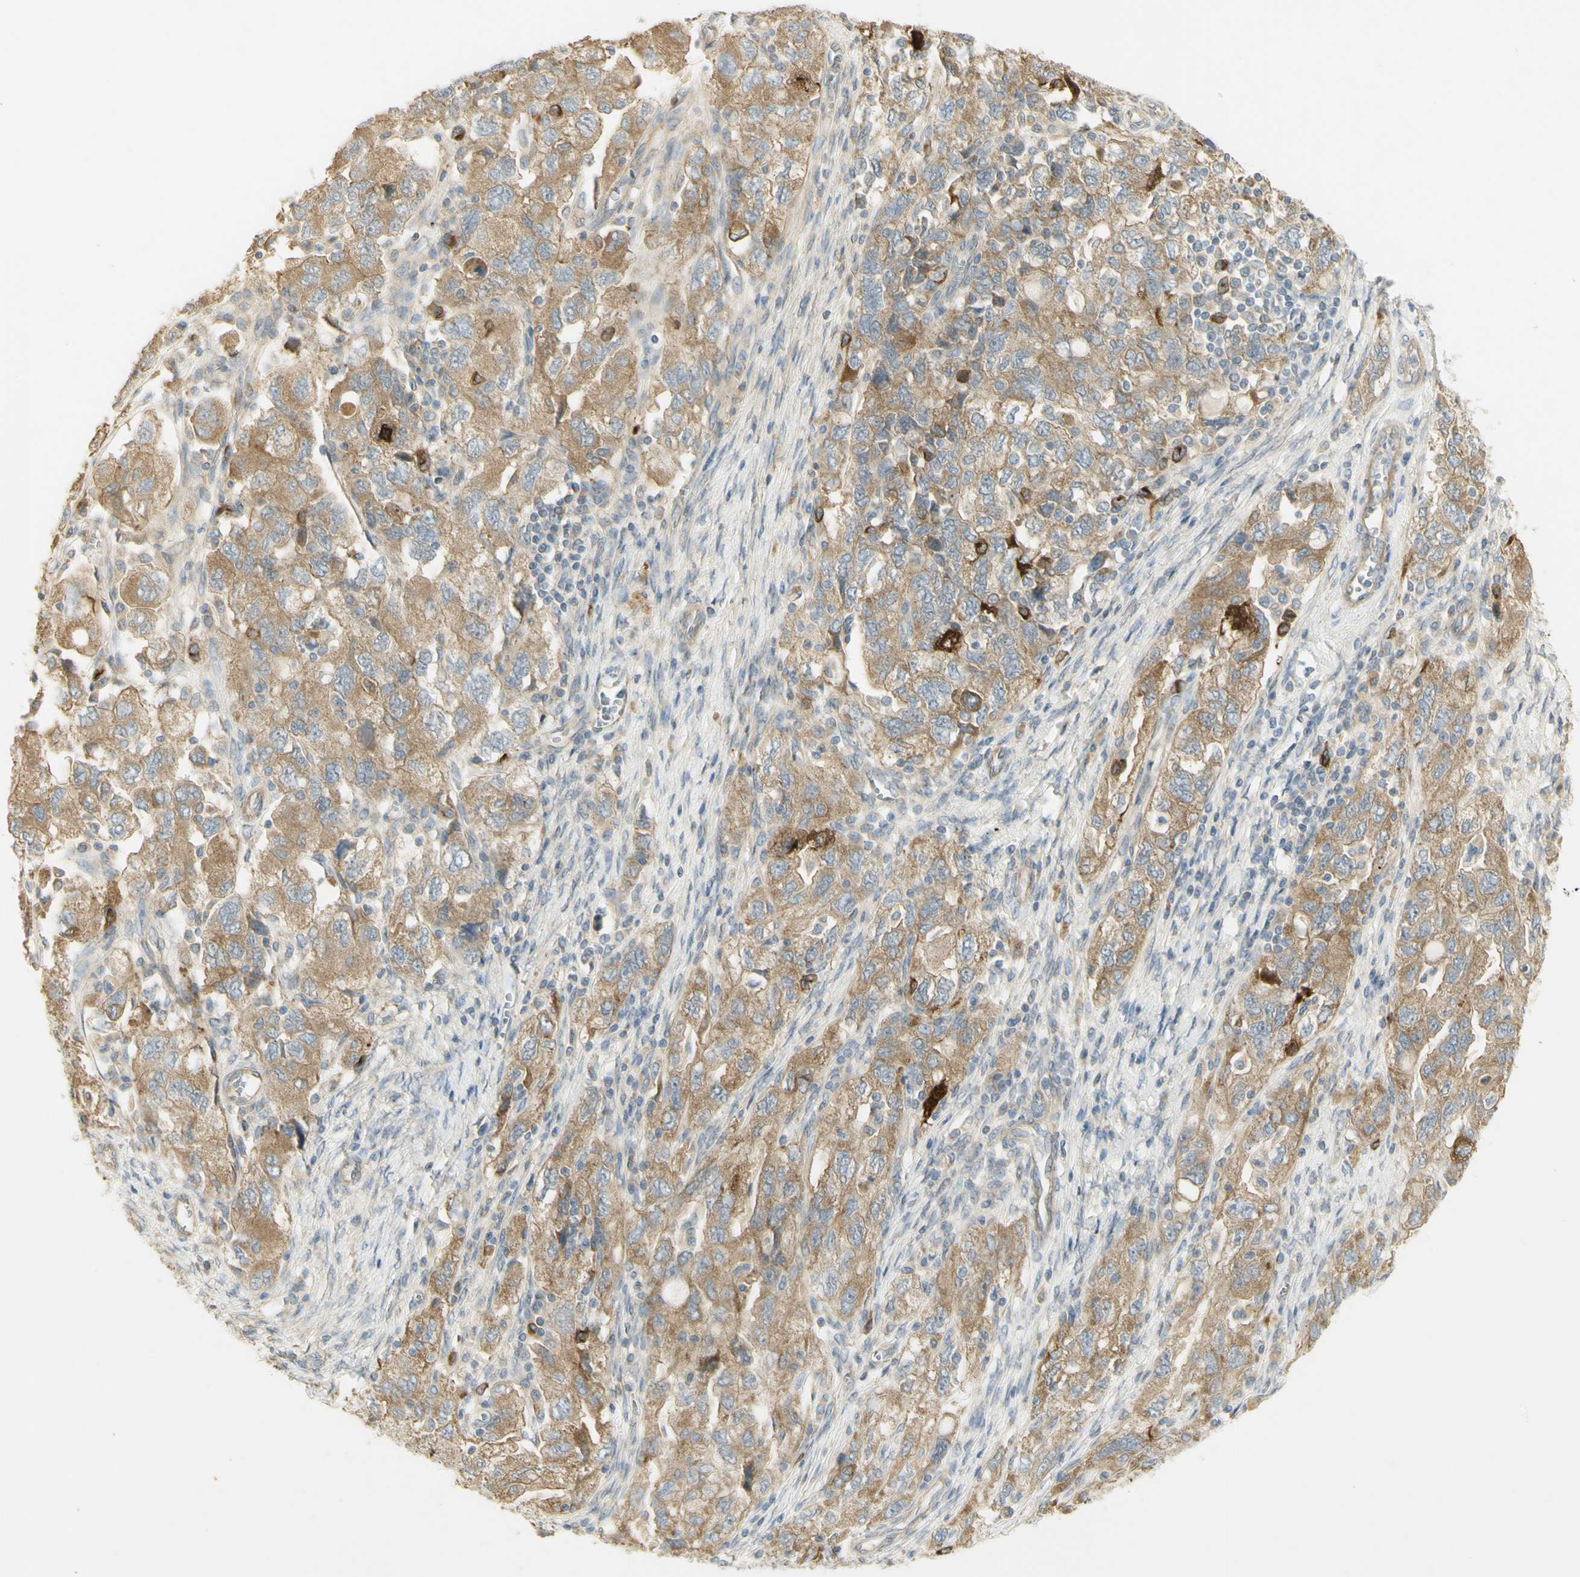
{"staining": {"intensity": "moderate", "quantity": ">75%", "location": "cytoplasmic/membranous"}, "tissue": "ovarian cancer", "cell_type": "Tumor cells", "image_type": "cancer", "snomed": [{"axis": "morphology", "description": "Carcinoma, NOS"}, {"axis": "morphology", "description": "Cystadenocarcinoma, serous, NOS"}, {"axis": "topography", "description": "Ovary"}], "caption": "A high-resolution photomicrograph shows IHC staining of carcinoma (ovarian), which displays moderate cytoplasmic/membranous staining in about >75% of tumor cells.", "gene": "KIF11", "patient": {"sex": "female", "age": 69}}